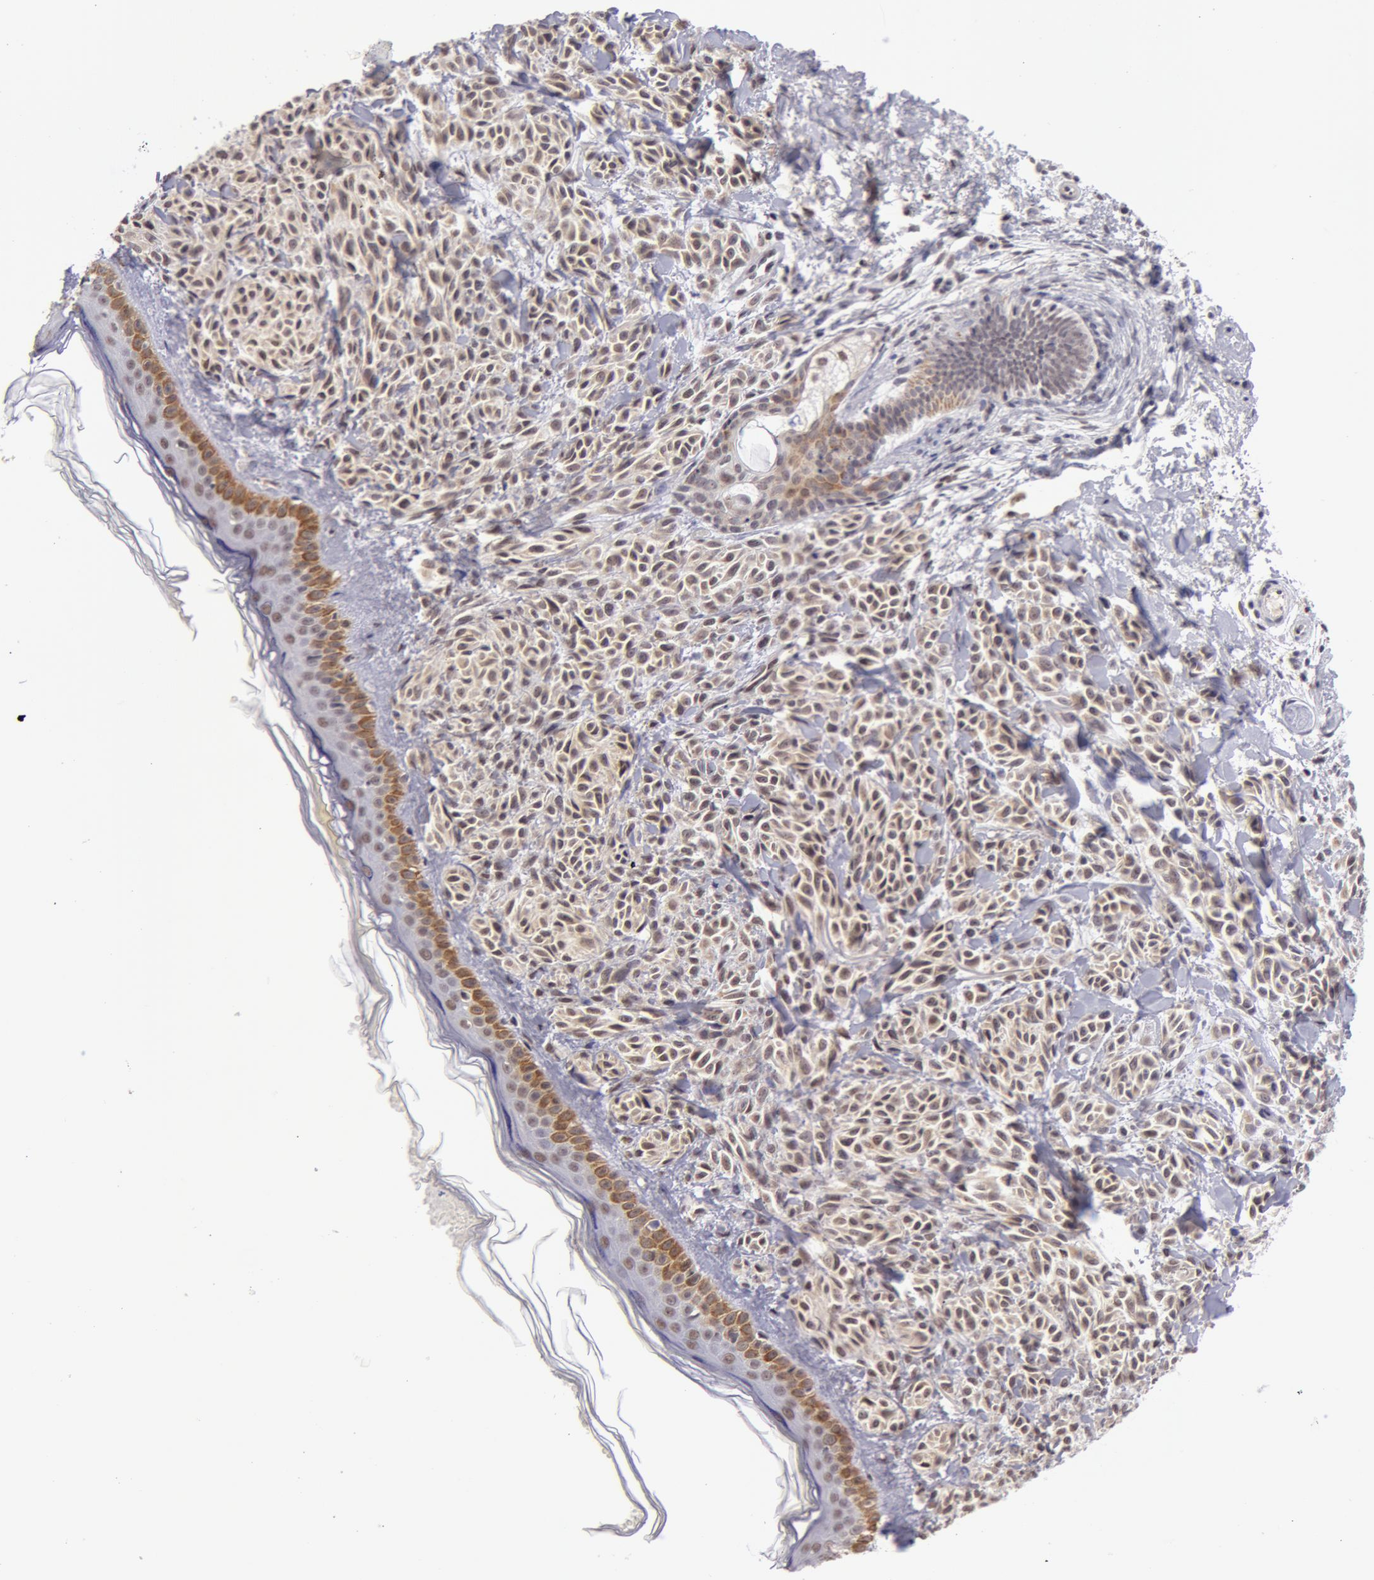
{"staining": {"intensity": "weak", "quantity": ">75%", "location": "cytoplasmic/membranous,nuclear"}, "tissue": "melanoma", "cell_type": "Tumor cells", "image_type": "cancer", "snomed": [{"axis": "morphology", "description": "Malignant melanoma, NOS"}, {"axis": "topography", "description": "Skin"}], "caption": "DAB immunohistochemical staining of human melanoma demonstrates weak cytoplasmic/membranous and nuclear protein positivity in about >75% of tumor cells.", "gene": "VRTN", "patient": {"sex": "female", "age": 73}}